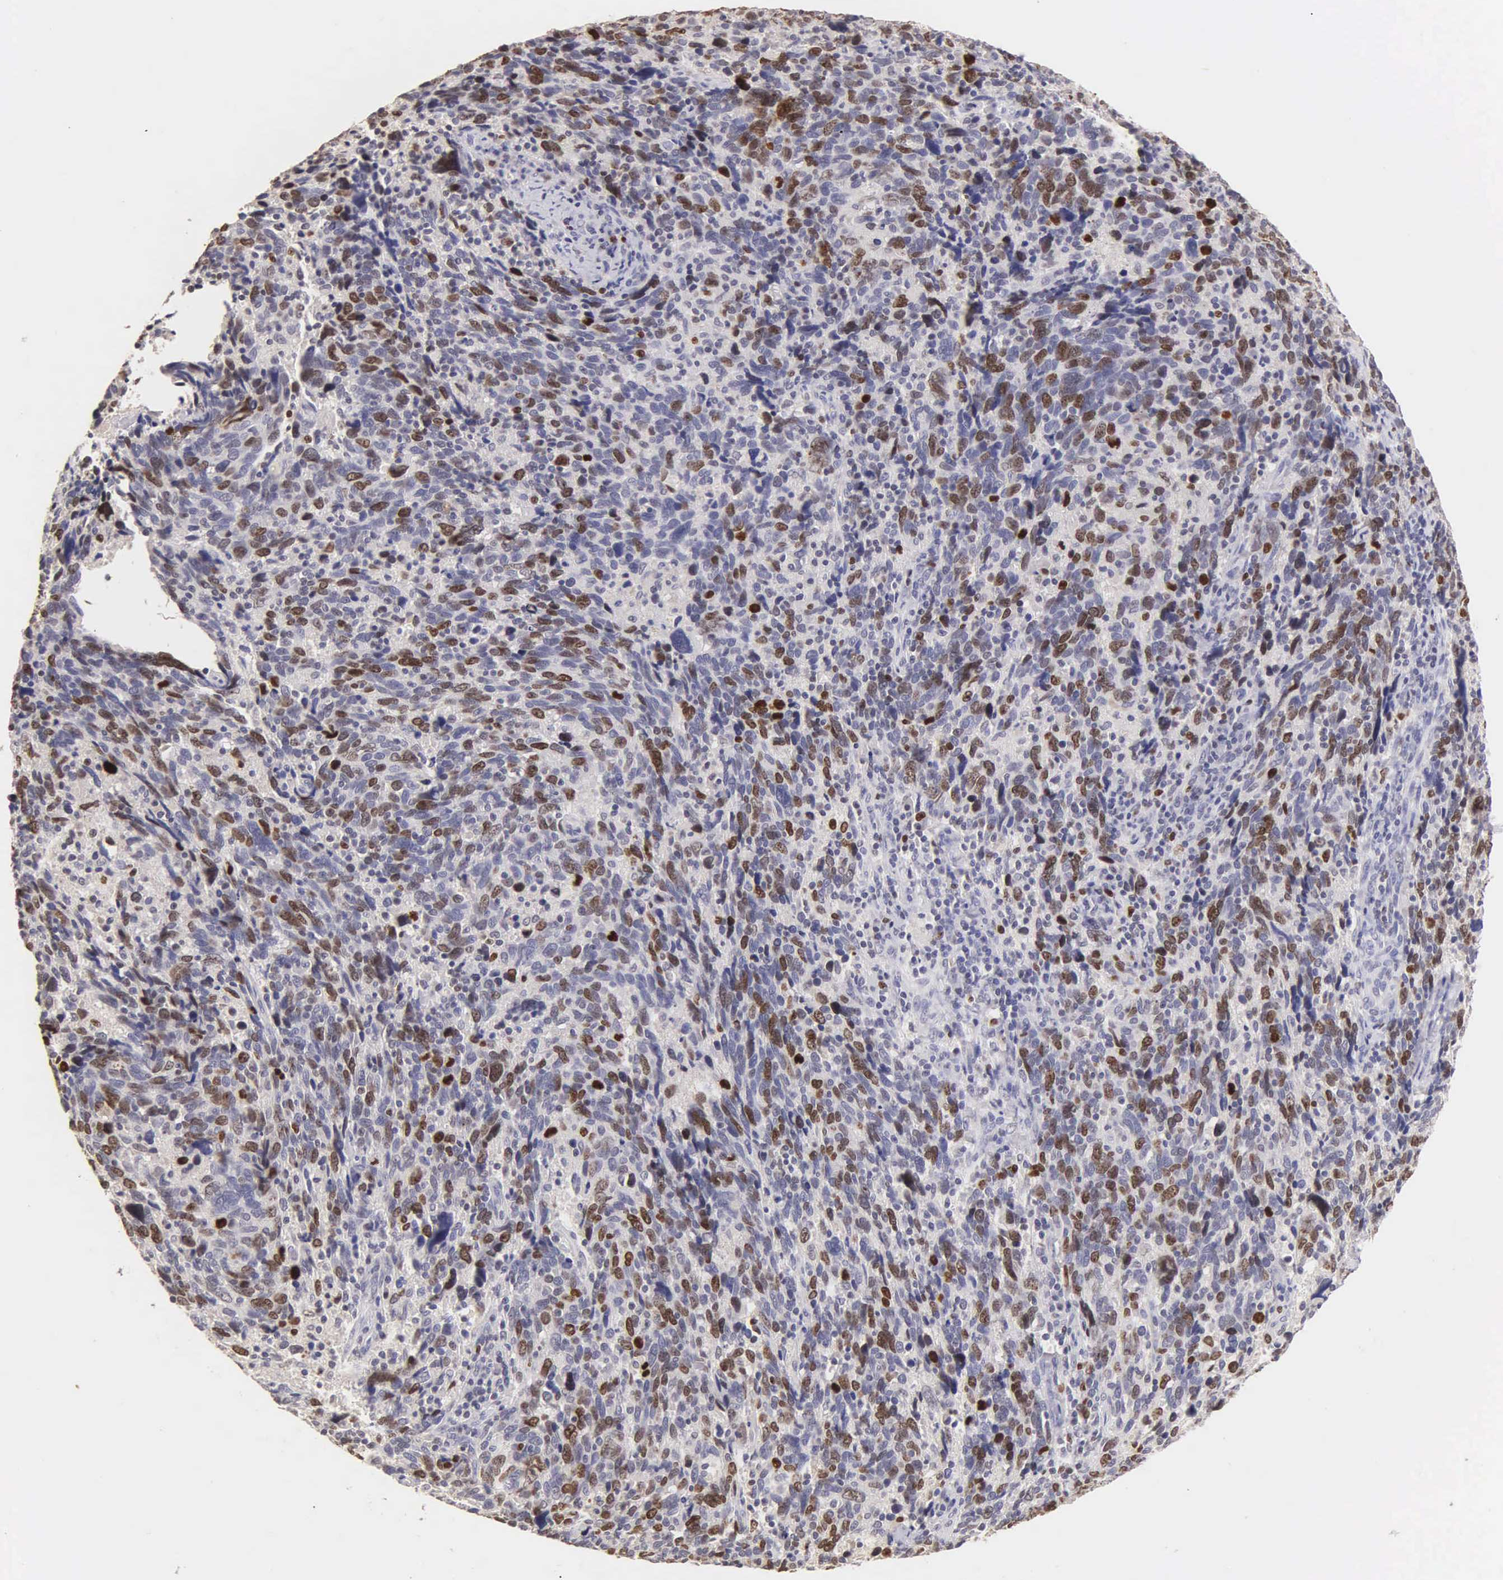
{"staining": {"intensity": "moderate", "quantity": "25%-75%", "location": "nuclear"}, "tissue": "cervical cancer", "cell_type": "Tumor cells", "image_type": "cancer", "snomed": [{"axis": "morphology", "description": "Squamous cell carcinoma, NOS"}, {"axis": "topography", "description": "Cervix"}], "caption": "Immunohistochemical staining of human cervical squamous cell carcinoma displays medium levels of moderate nuclear protein staining in approximately 25%-75% of tumor cells.", "gene": "MKI67", "patient": {"sex": "female", "age": 41}}